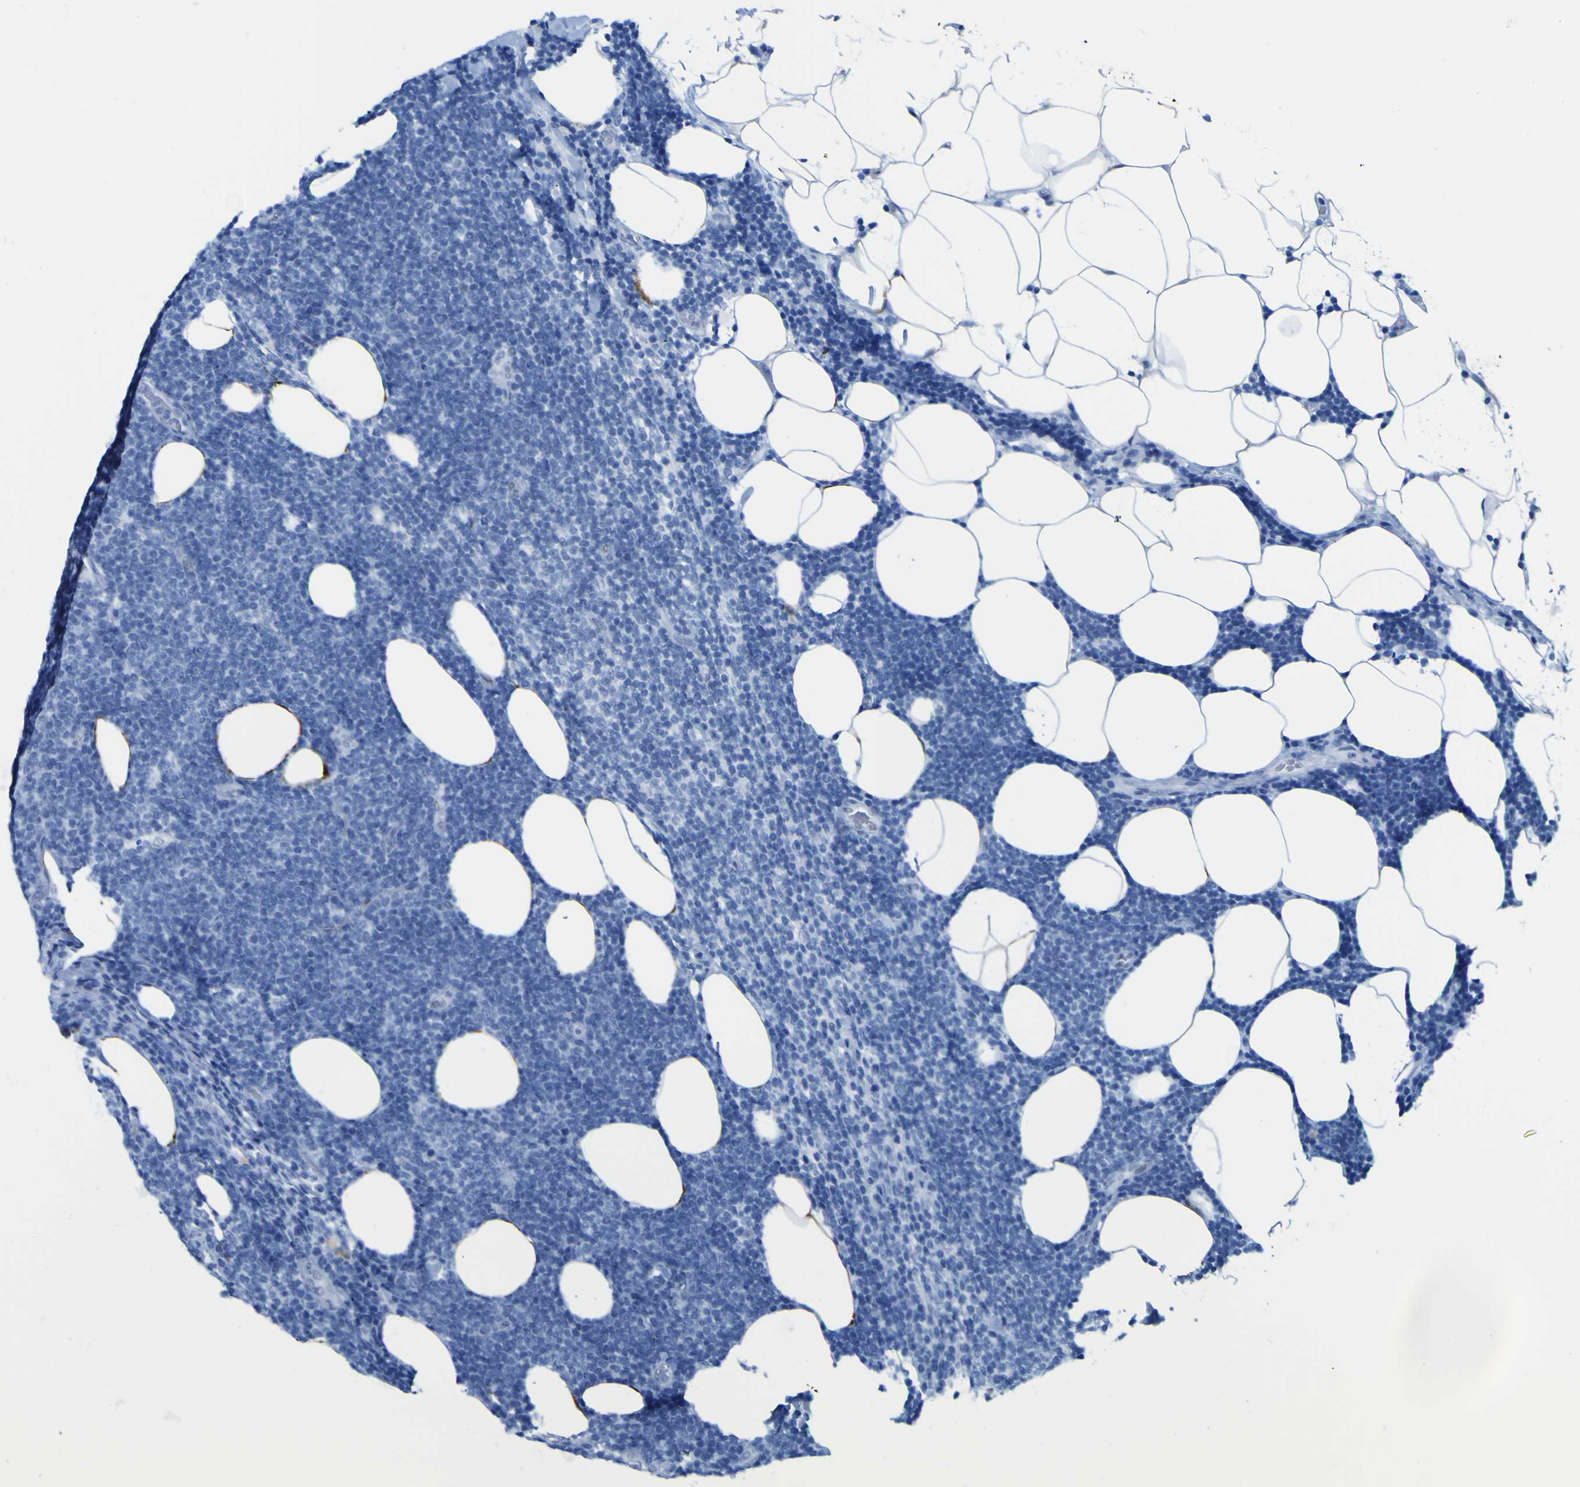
{"staining": {"intensity": "negative", "quantity": "none", "location": "none"}, "tissue": "lymphoma", "cell_type": "Tumor cells", "image_type": "cancer", "snomed": [{"axis": "morphology", "description": "Malignant lymphoma, non-Hodgkin's type, Low grade"}, {"axis": "topography", "description": "Lymph node"}], "caption": "The immunohistochemistry (IHC) photomicrograph has no significant positivity in tumor cells of lymphoma tissue.", "gene": "DACH1", "patient": {"sex": "male", "age": 66}}